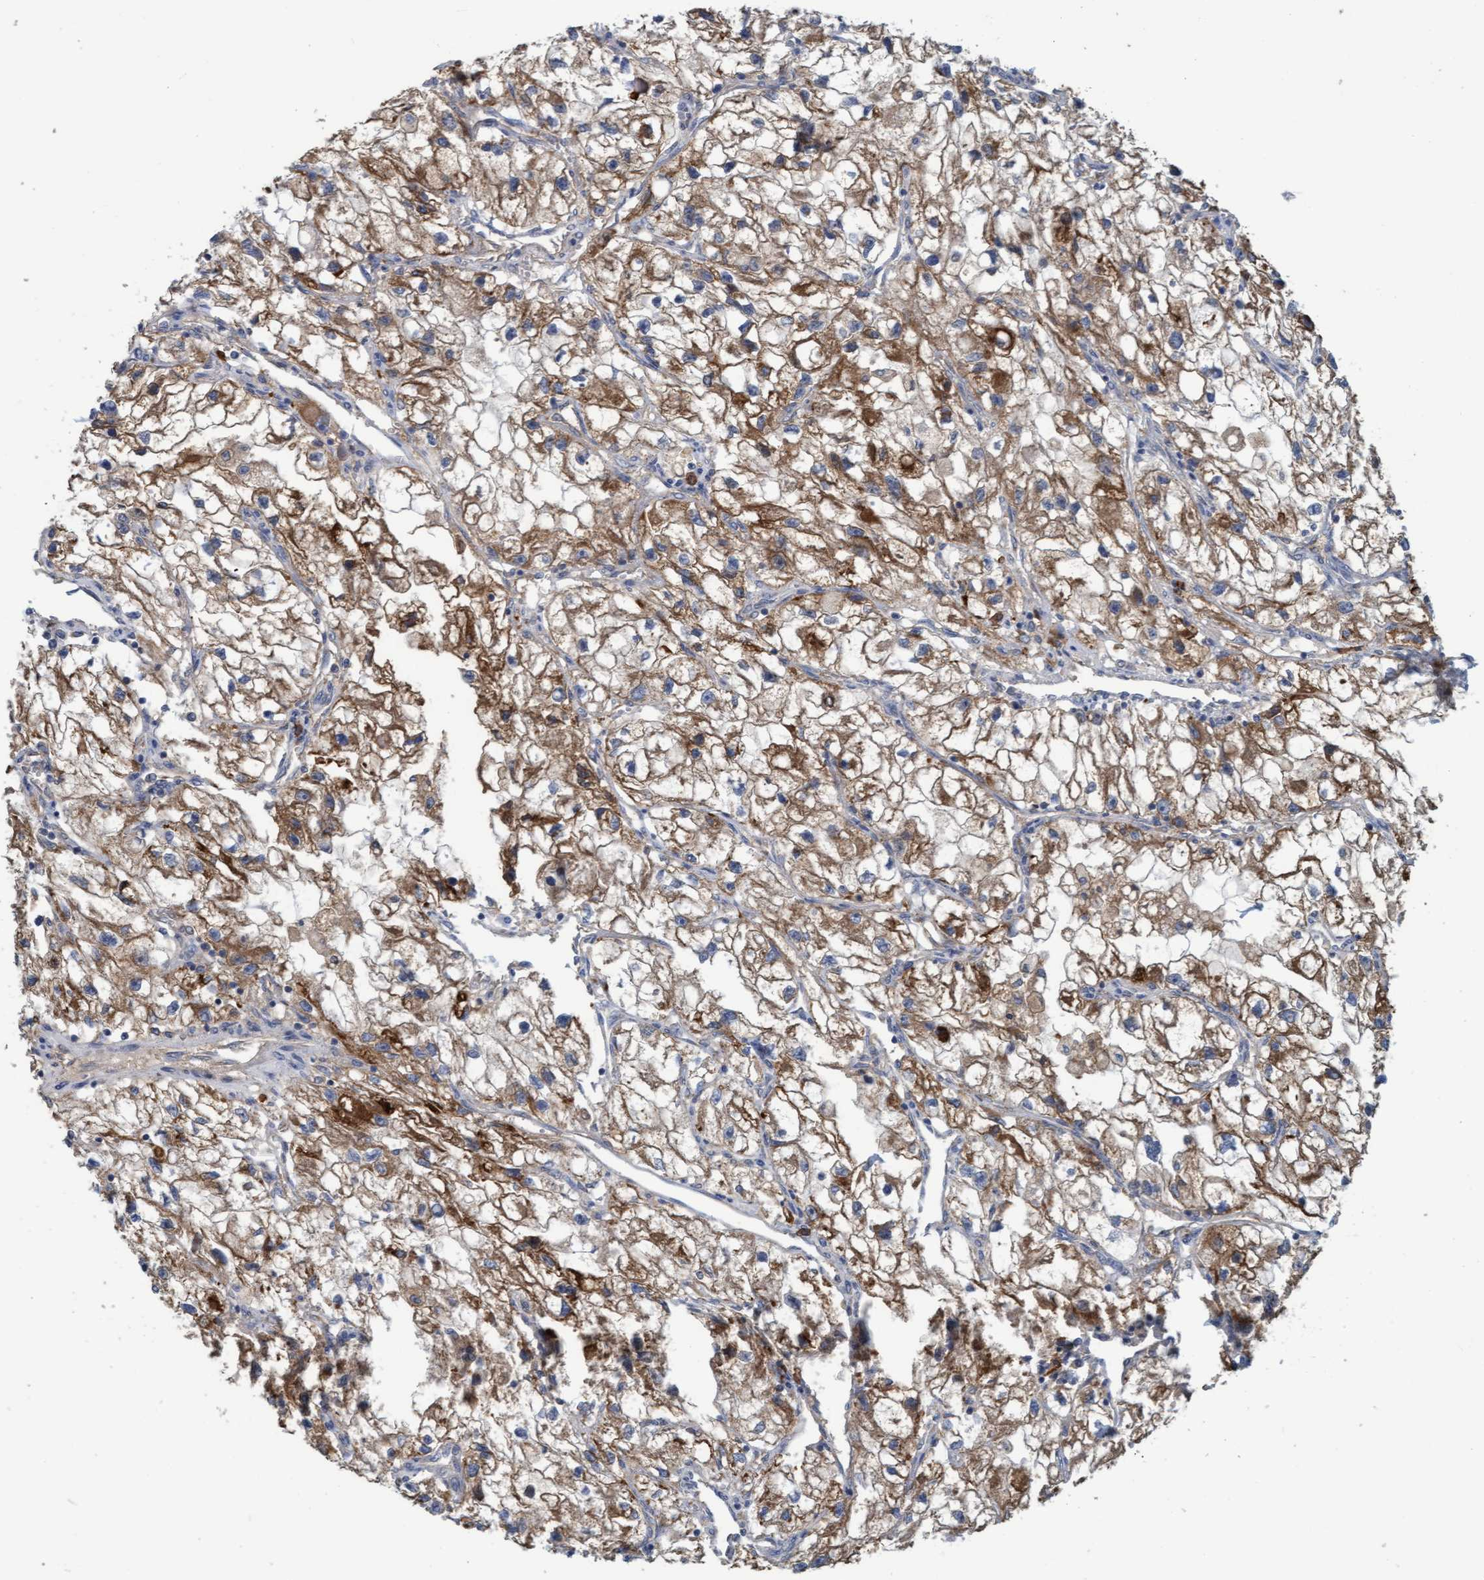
{"staining": {"intensity": "moderate", "quantity": ">75%", "location": "cytoplasmic/membranous"}, "tissue": "renal cancer", "cell_type": "Tumor cells", "image_type": "cancer", "snomed": [{"axis": "morphology", "description": "Adenocarcinoma, NOS"}, {"axis": "topography", "description": "Kidney"}], "caption": "Immunohistochemistry (IHC) of adenocarcinoma (renal) demonstrates medium levels of moderate cytoplasmic/membranous positivity in approximately >75% of tumor cells. The staining is performed using DAB brown chromogen to label protein expression. The nuclei are counter-stained blue using hematoxylin.", "gene": "LRSAM1", "patient": {"sex": "female", "age": 70}}